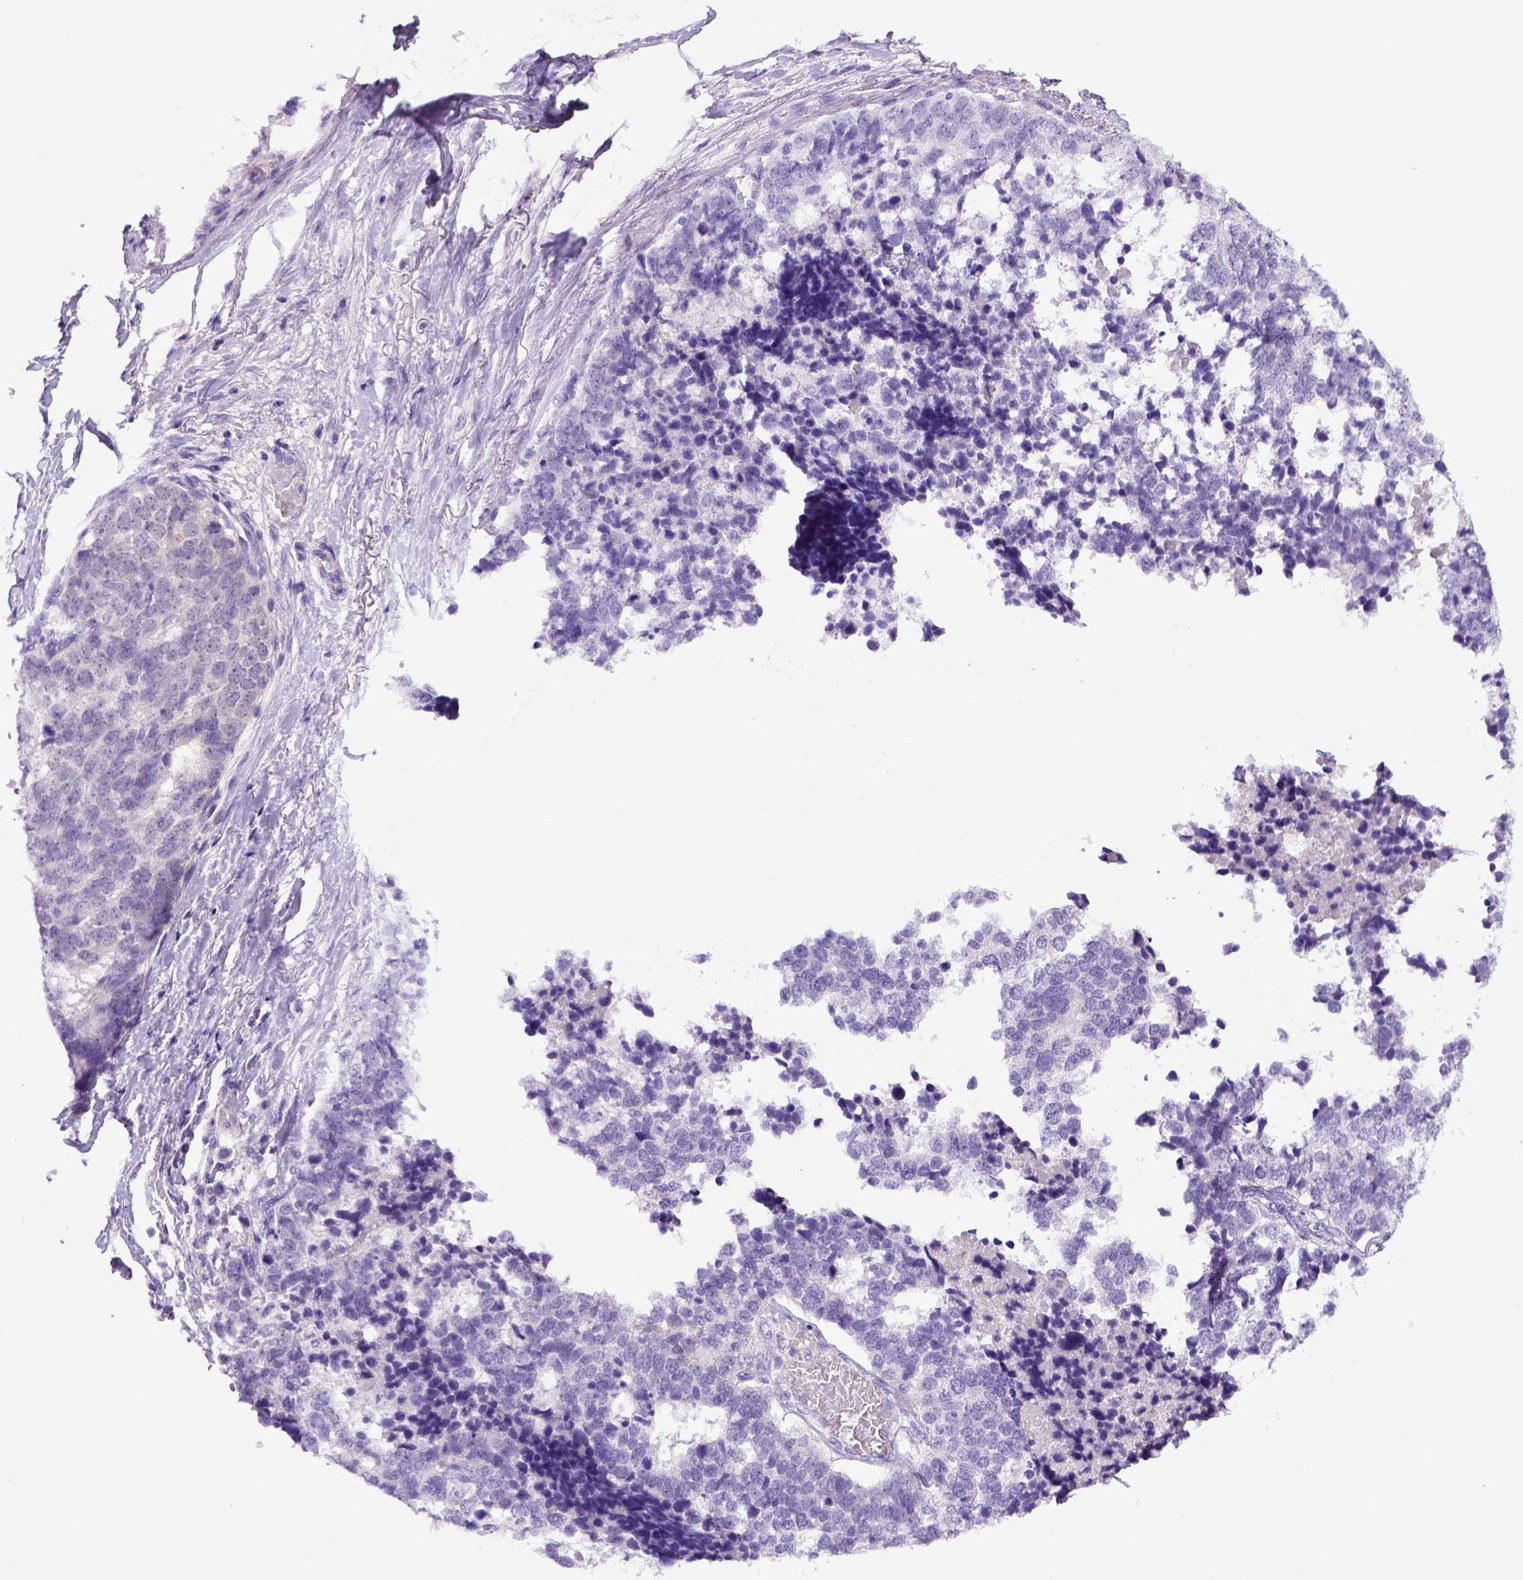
{"staining": {"intensity": "negative", "quantity": "none", "location": "none"}, "tissue": "stomach cancer", "cell_type": "Tumor cells", "image_type": "cancer", "snomed": [{"axis": "morphology", "description": "Adenocarcinoma, NOS"}, {"axis": "topography", "description": "Stomach"}], "caption": "High power microscopy image of an immunohistochemistry photomicrograph of adenocarcinoma (stomach), revealing no significant expression in tumor cells.", "gene": "ITIH4", "patient": {"sex": "male", "age": 69}}